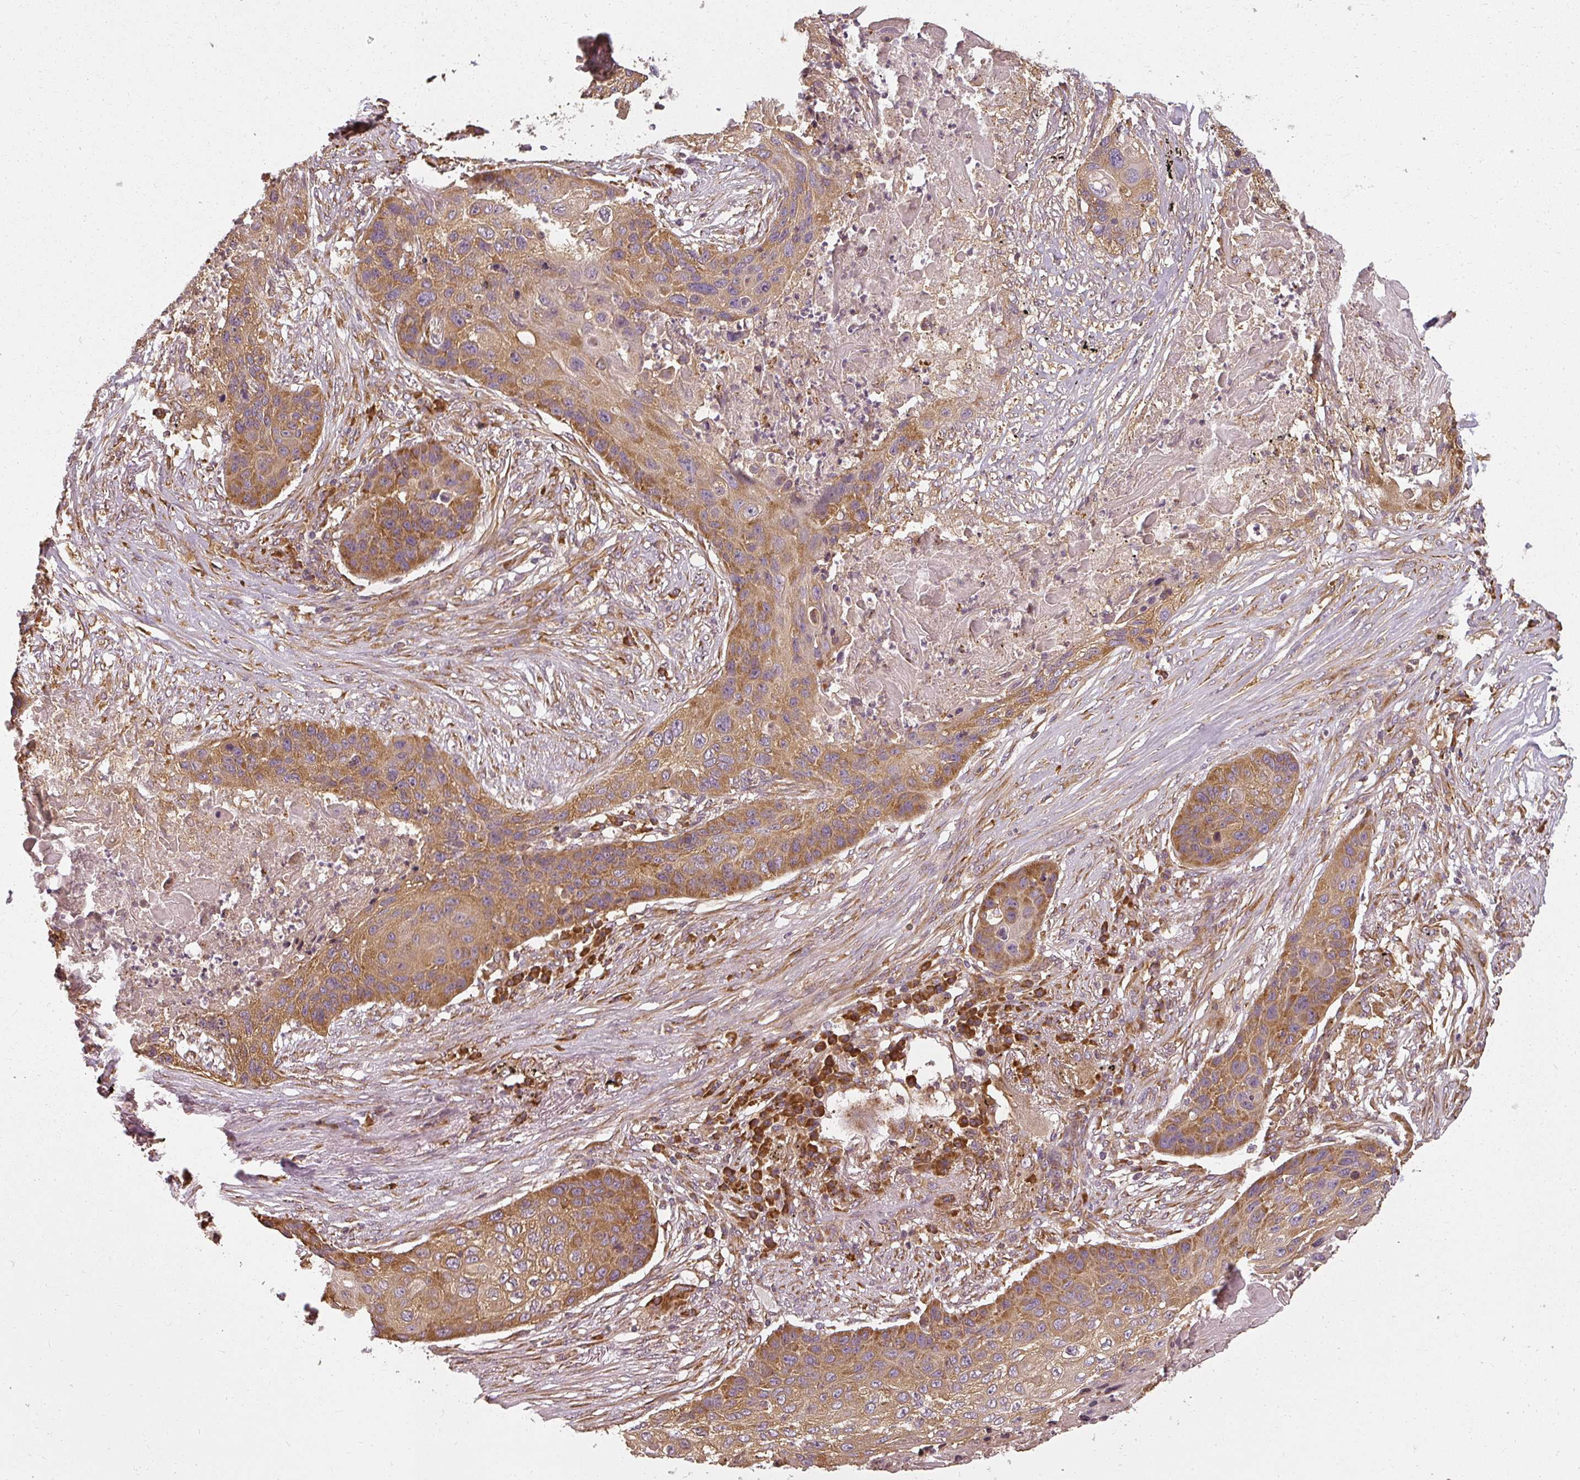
{"staining": {"intensity": "moderate", "quantity": ">75%", "location": "cytoplasmic/membranous"}, "tissue": "lung cancer", "cell_type": "Tumor cells", "image_type": "cancer", "snomed": [{"axis": "morphology", "description": "Squamous cell carcinoma, NOS"}, {"axis": "topography", "description": "Lung"}], "caption": "Tumor cells display moderate cytoplasmic/membranous staining in about >75% of cells in squamous cell carcinoma (lung).", "gene": "RPL24", "patient": {"sex": "female", "age": 63}}